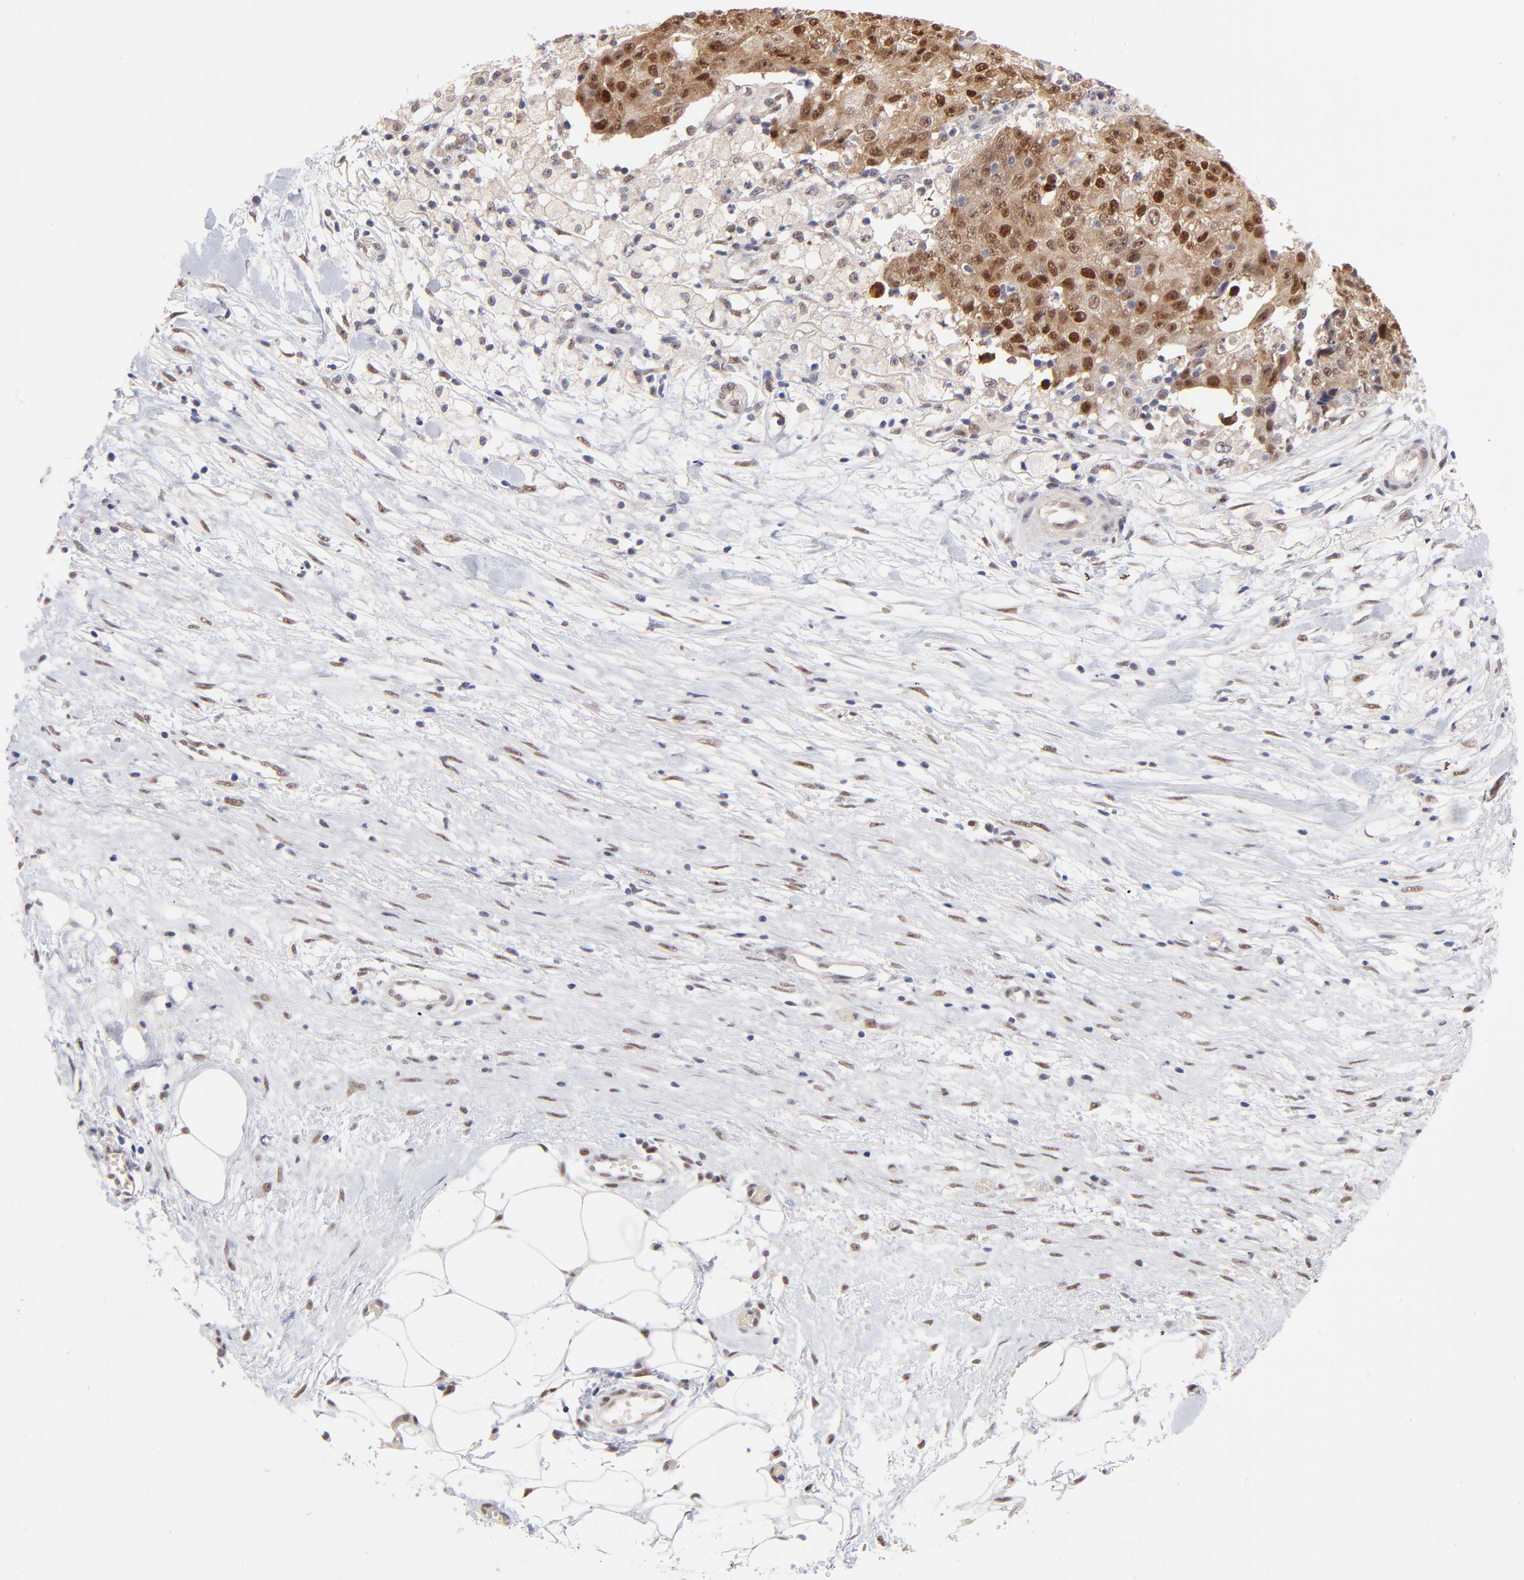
{"staining": {"intensity": "strong", "quantity": ">75%", "location": "cytoplasmic/membranous"}, "tissue": "ovarian cancer", "cell_type": "Tumor cells", "image_type": "cancer", "snomed": [{"axis": "morphology", "description": "Carcinoma, endometroid"}, {"axis": "topography", "description": "Ovary"}], "caption": "Protein expression analysis of ovarian cancer shows strong cytoplasmic/membranous expression in approximately >75% of tumor cells.", "gene": "UBE2E3", "patient": {"sex": "female", "age": 42}}